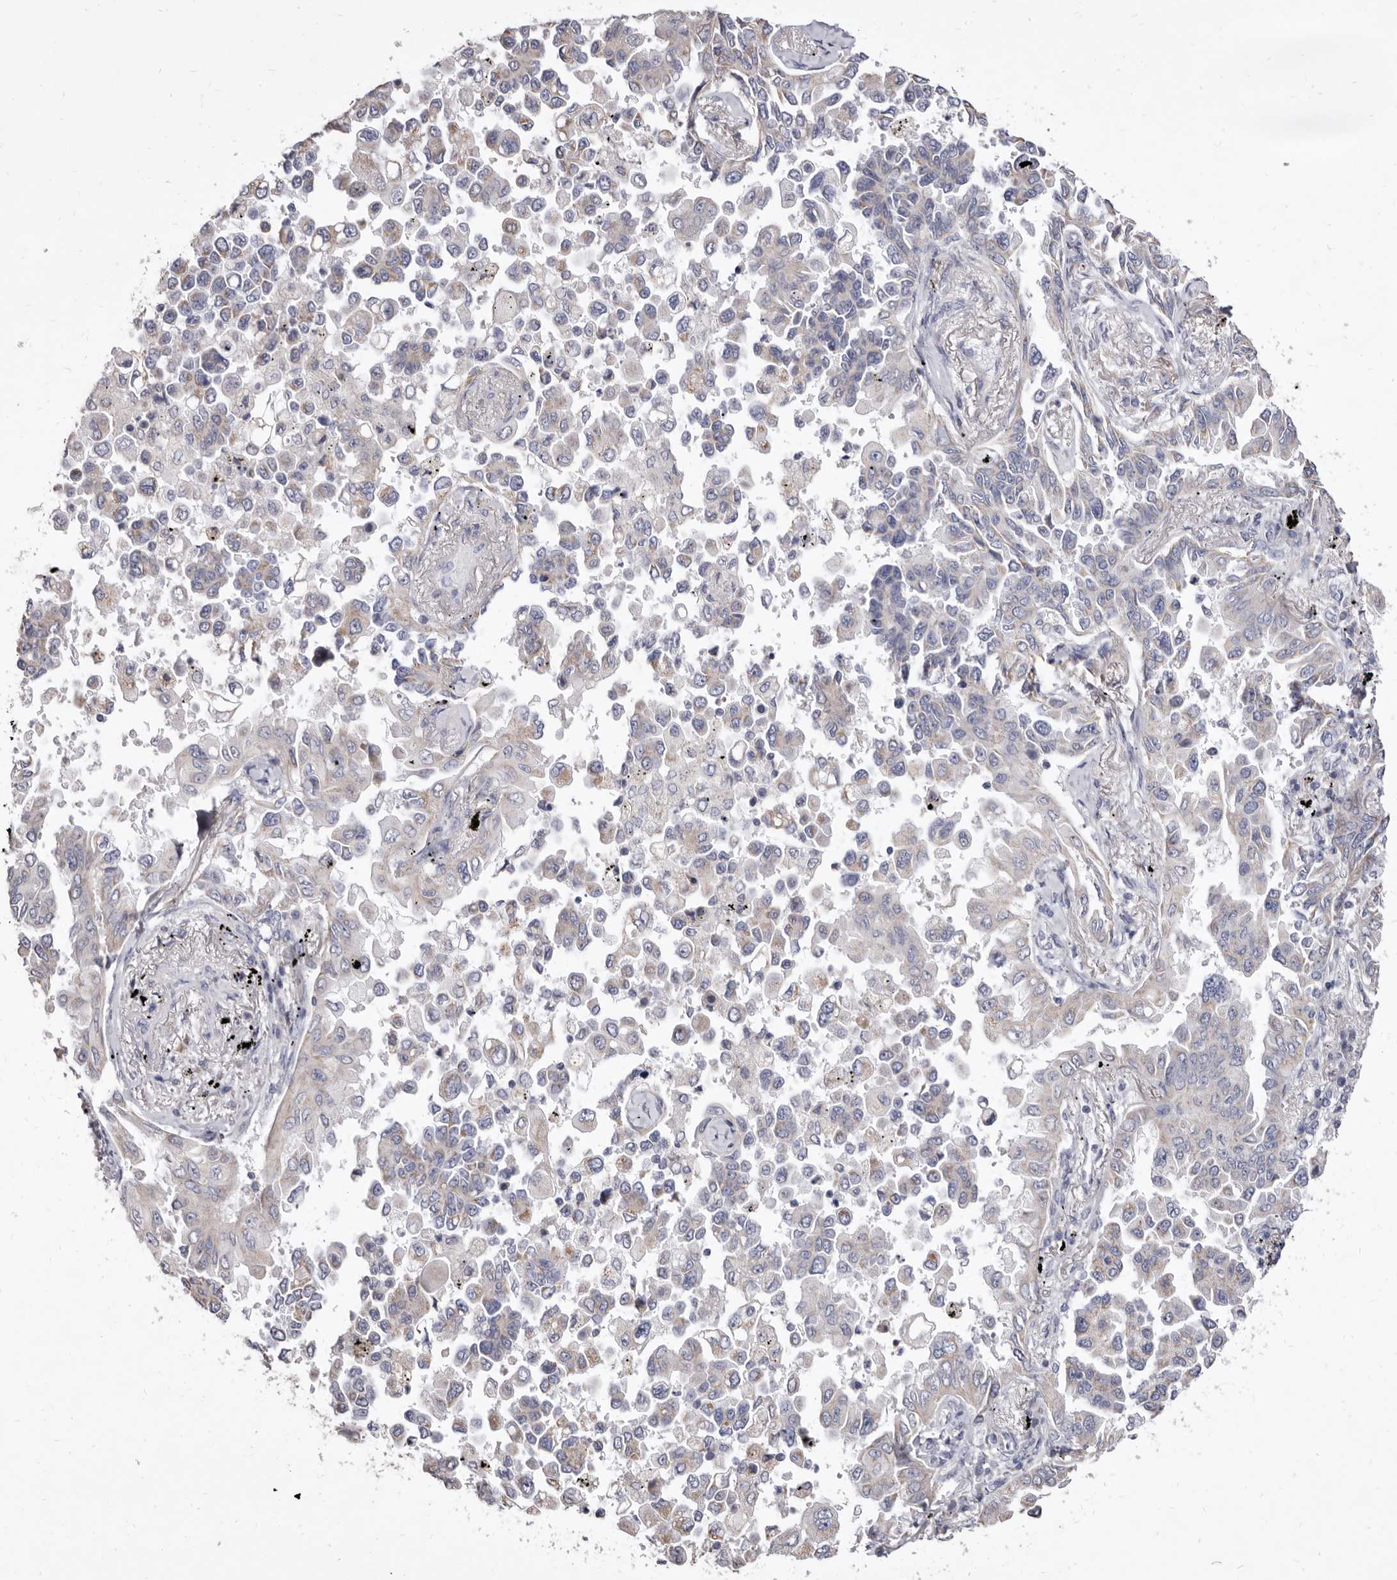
{"staining": {"intensity": "negative", "quantity": "none", "location": "none"}, "tissue": "lung cancer", "cell_type": "Tumor cells", "image_type": "cancer", "snomed": [{"axis": "morphology", "description": "Adenocarcinoma, NOS"}, {"axis": "topography", "description": "Lung"}], "caption": "Immunohistochemistry (IHC) histopathology image of lung cancer (adenocarcinoma) stained for a protein (brown), which displays no staining in tumor cells. (DAB immunohistochemistry visualized using brightfield microscopy, high magnification).", "gene": "CYP2E1", "patient": {"sex": "female", "age": 67}}